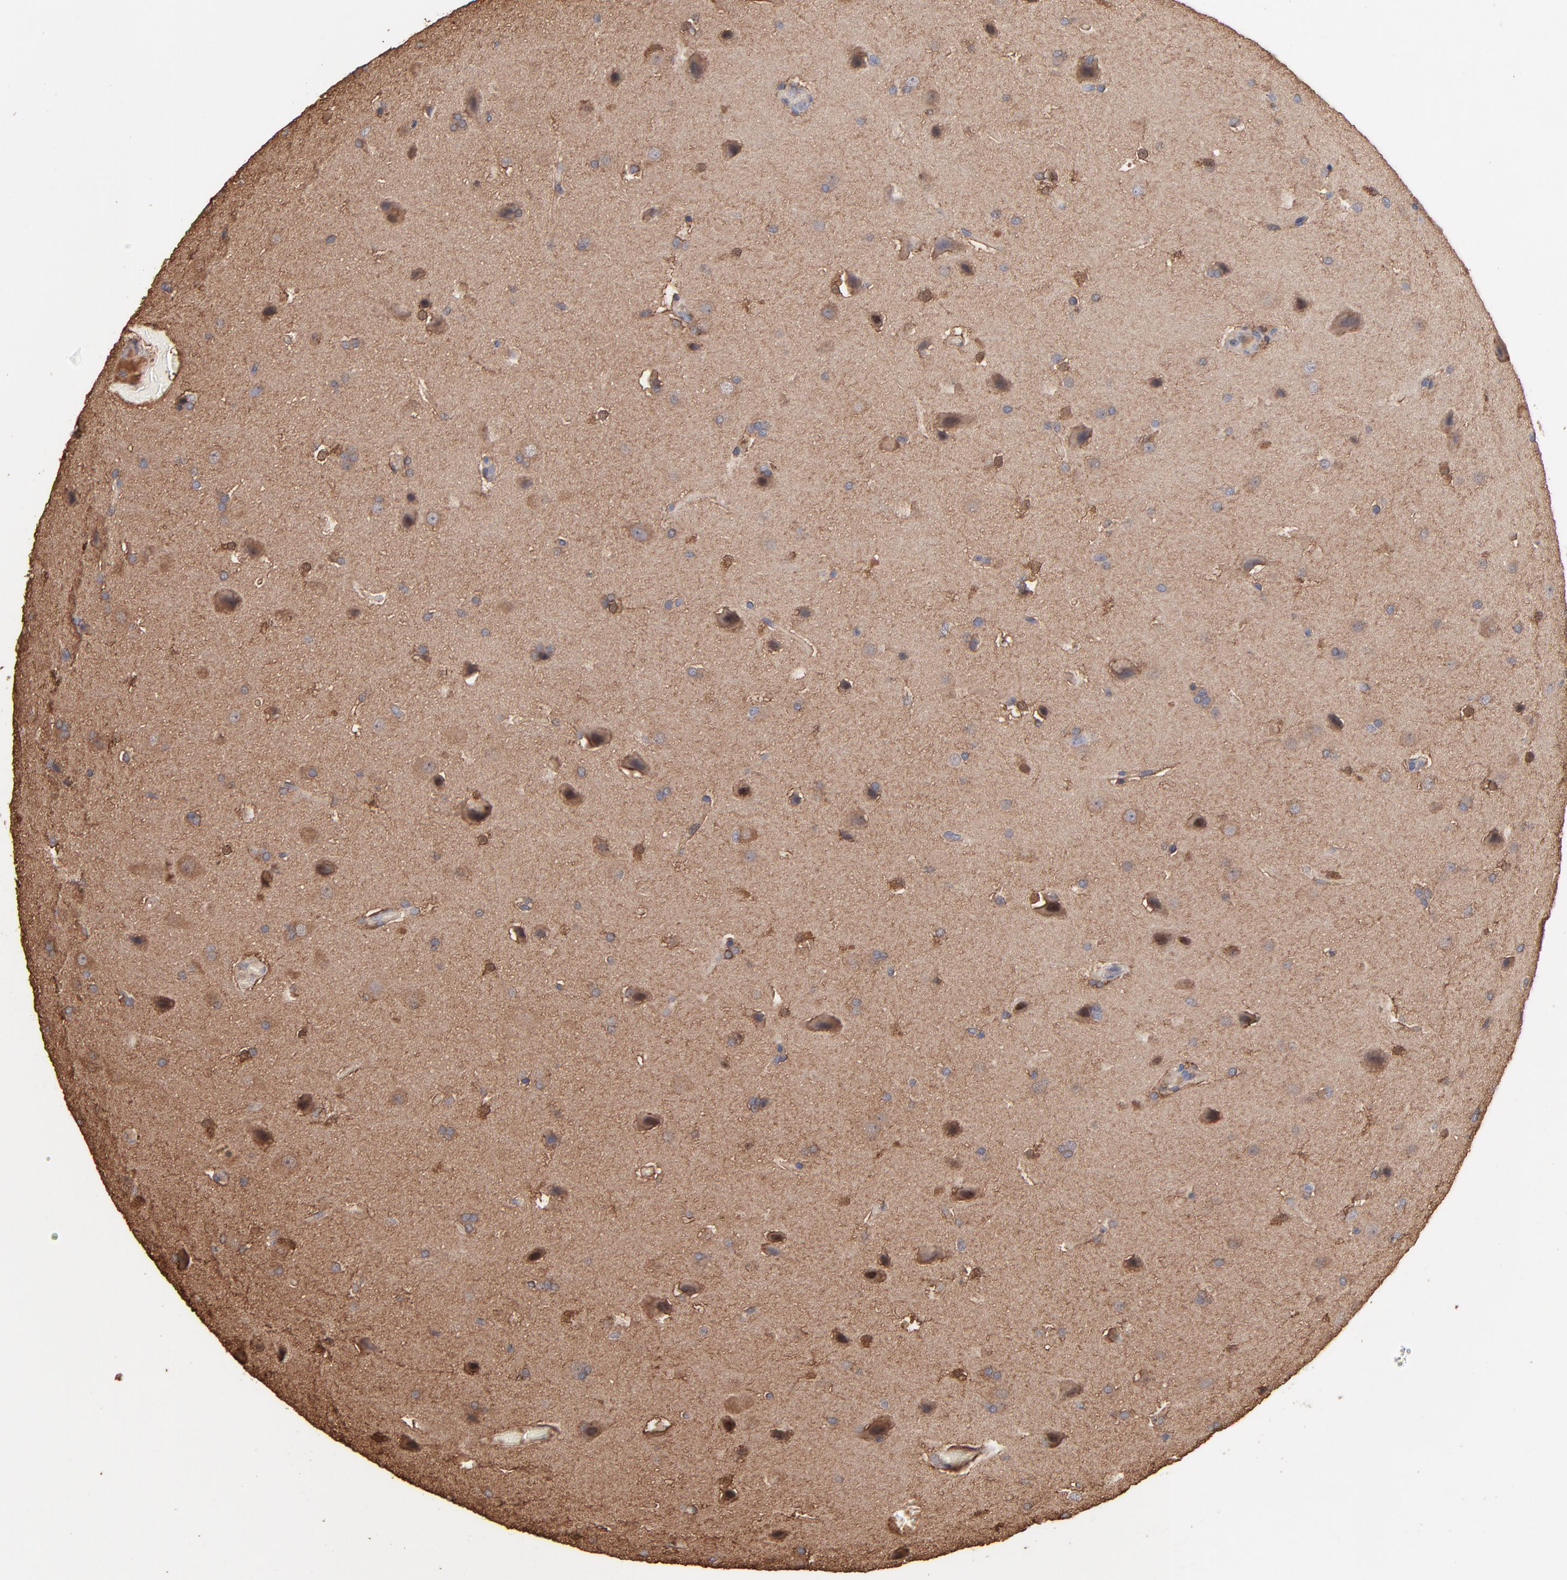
{"staining": {"intensity": "moderate", "quantity": "25%-75%", "location": "cytoplasmic/membranous"}, "tissue": "glioma", "cell_type": "Tumor cells", "image_type": "cancer", "snomed": [{"axis": "morphology", "description": "Glioma, malignant, Low grade"}, {"axis": "topography", "description": "Cerebral cortex"}], "caption": "Glioma stained for a protein (brown) displays moderate cytoplasmic/membranous positive expression in approximately 25%-75% of tumor cells.", "gene": "TANGO2", "patient": {"sex": "female", "age": 47}}